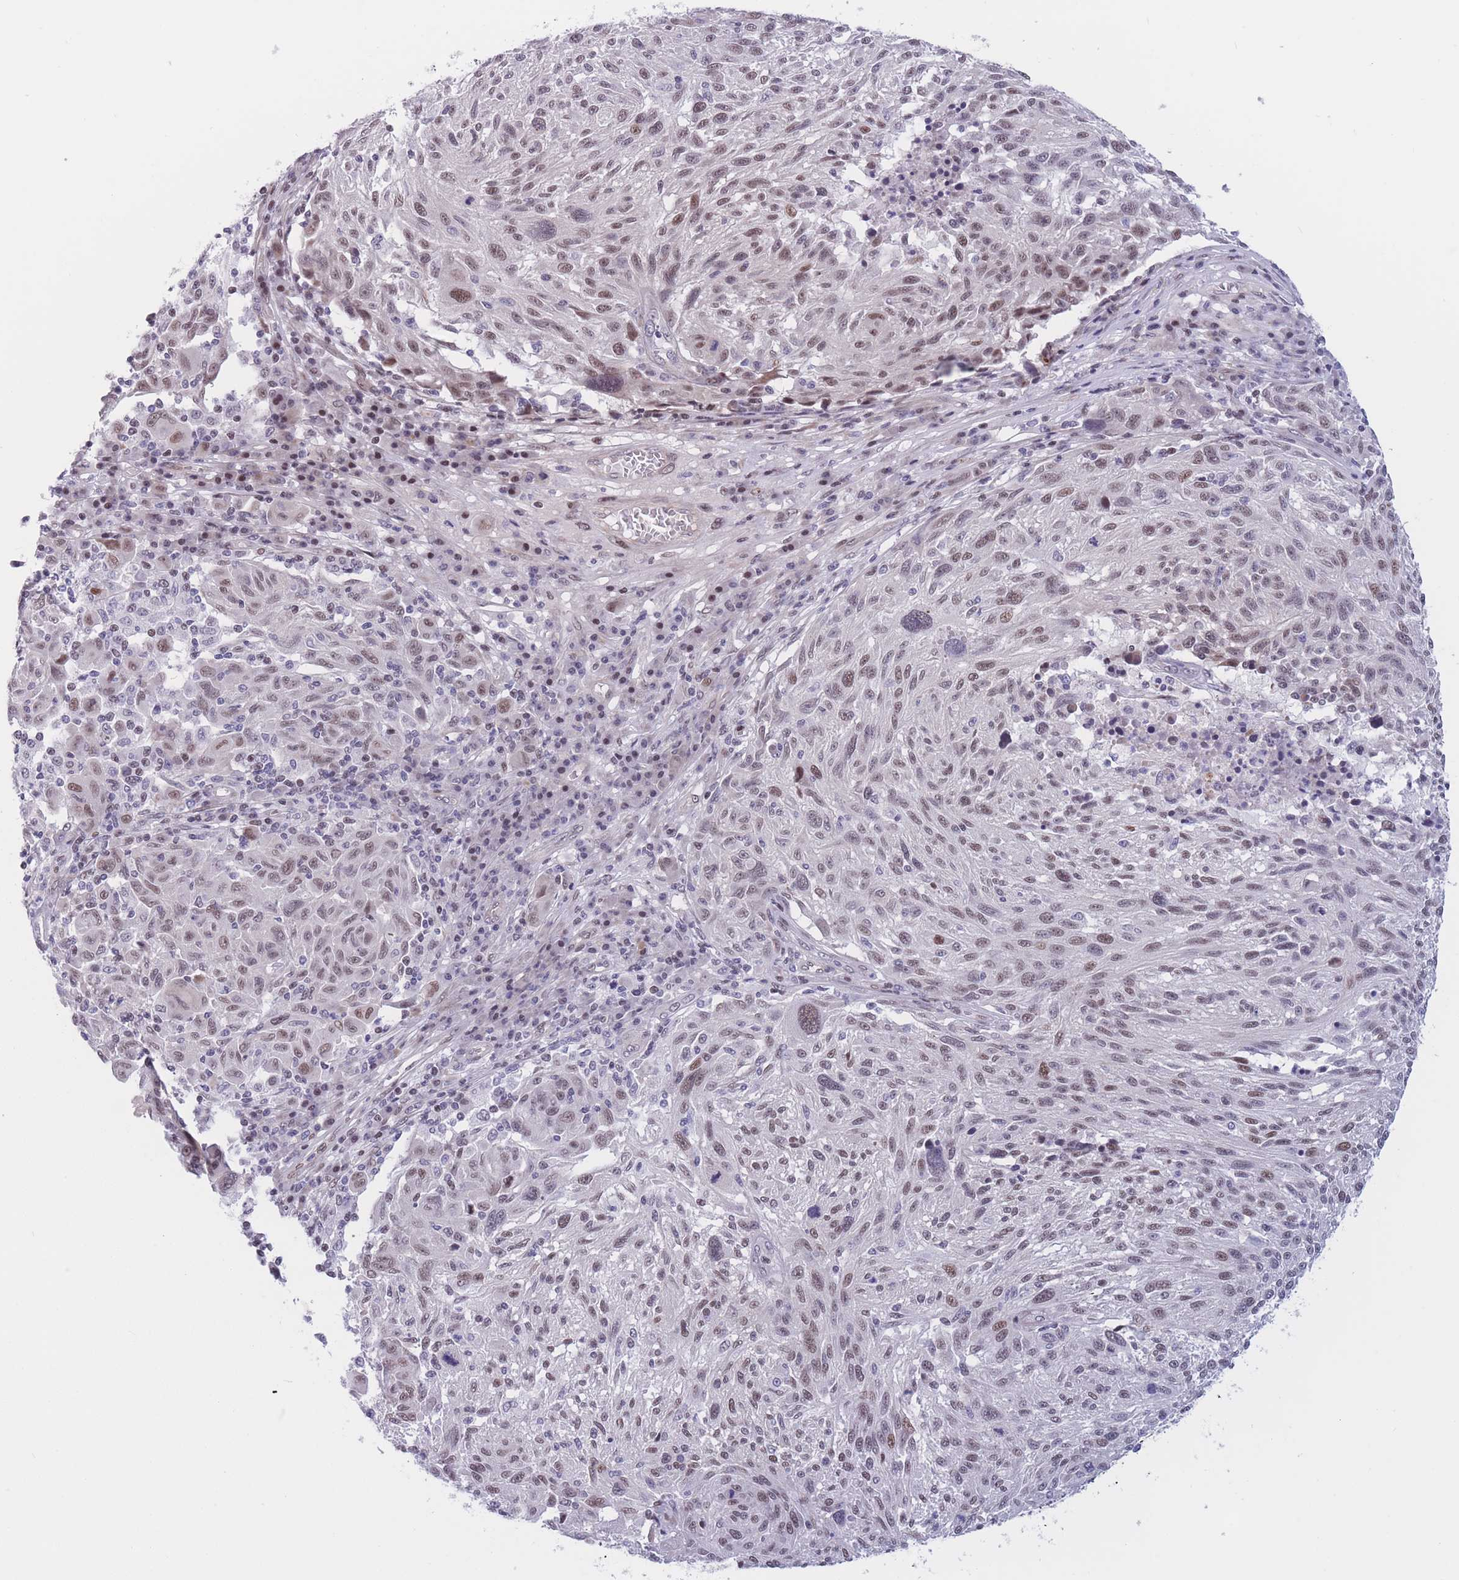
{"staining": {"intensity": "weak", "quantity": "<25%", "location": "nuclear"}, "tissue": "melanoma", "cell_type": "Tumor cells", "image_type": "cancer", "snomed": [{"axis": "morphology", "description": "Malignant melanoma, NOS"}, {"axis": "topography", "description": "Skin"}], "caption": "A histopathology image of malignant melanoma stained for a protein demonstrates no brown staining in tumor cells.", "gene": "BCL9L", "patient": {"sex": "male", "age": 53}}